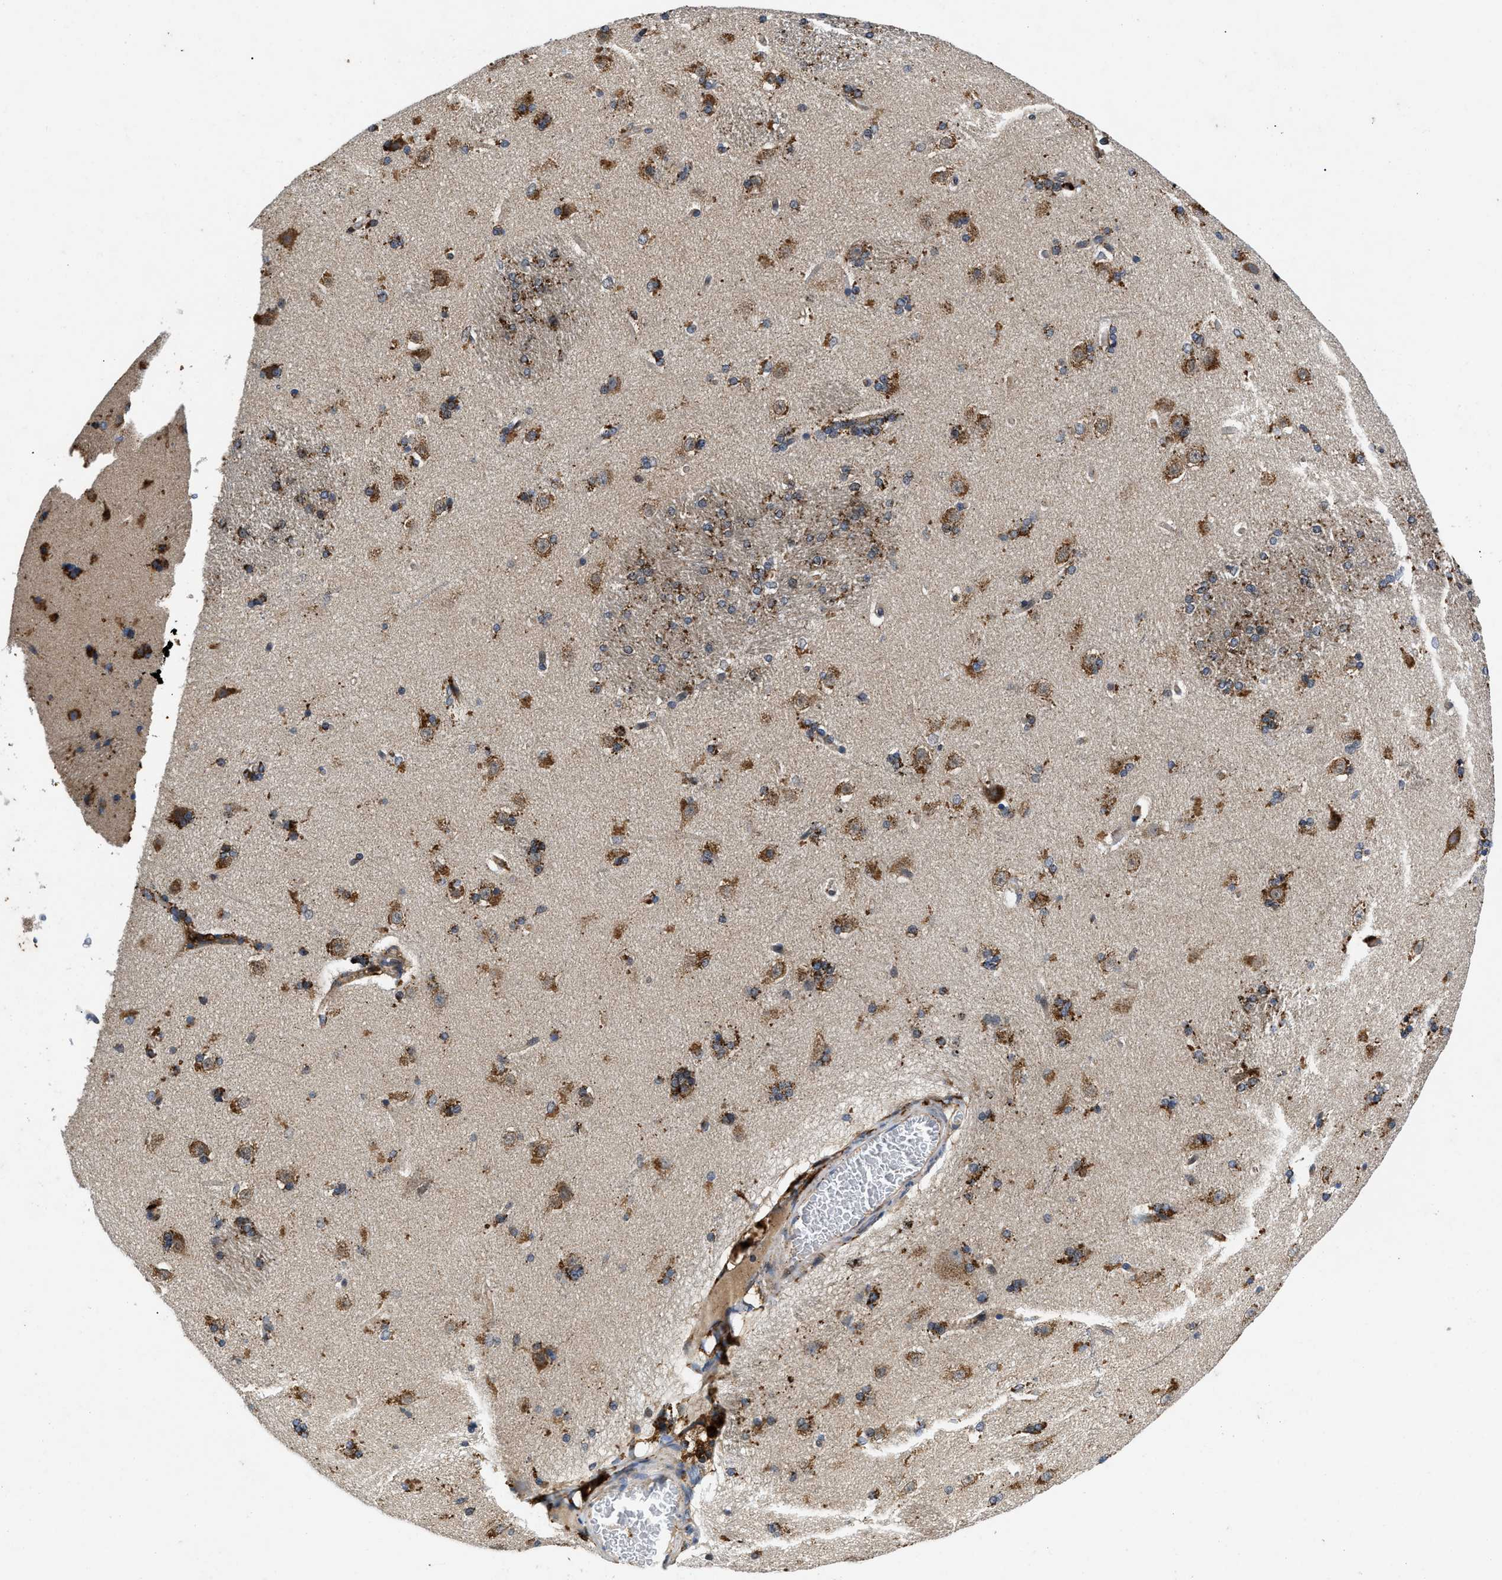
{"staining": {"intensity": "moderate", "quantity": "25%-75%", "location": "cytoplasmic/membranous"}, "tissue": "caudate", "cell_type": "Glial cells", "image_type": "normal", "snomed": [{"axis": "morphology", "description": "Normal tissue, NOS"}, {"axis": "topography", "description": "Lateral ventricle wall"}], "caption": "Caudate stained with a brown dye demonstrates moderate cytoplasmic/membranous positive staining in about 25%-75% of glial cells.", "gene": "ENPP4", "patient": {"sex": "female", "age": 19}}